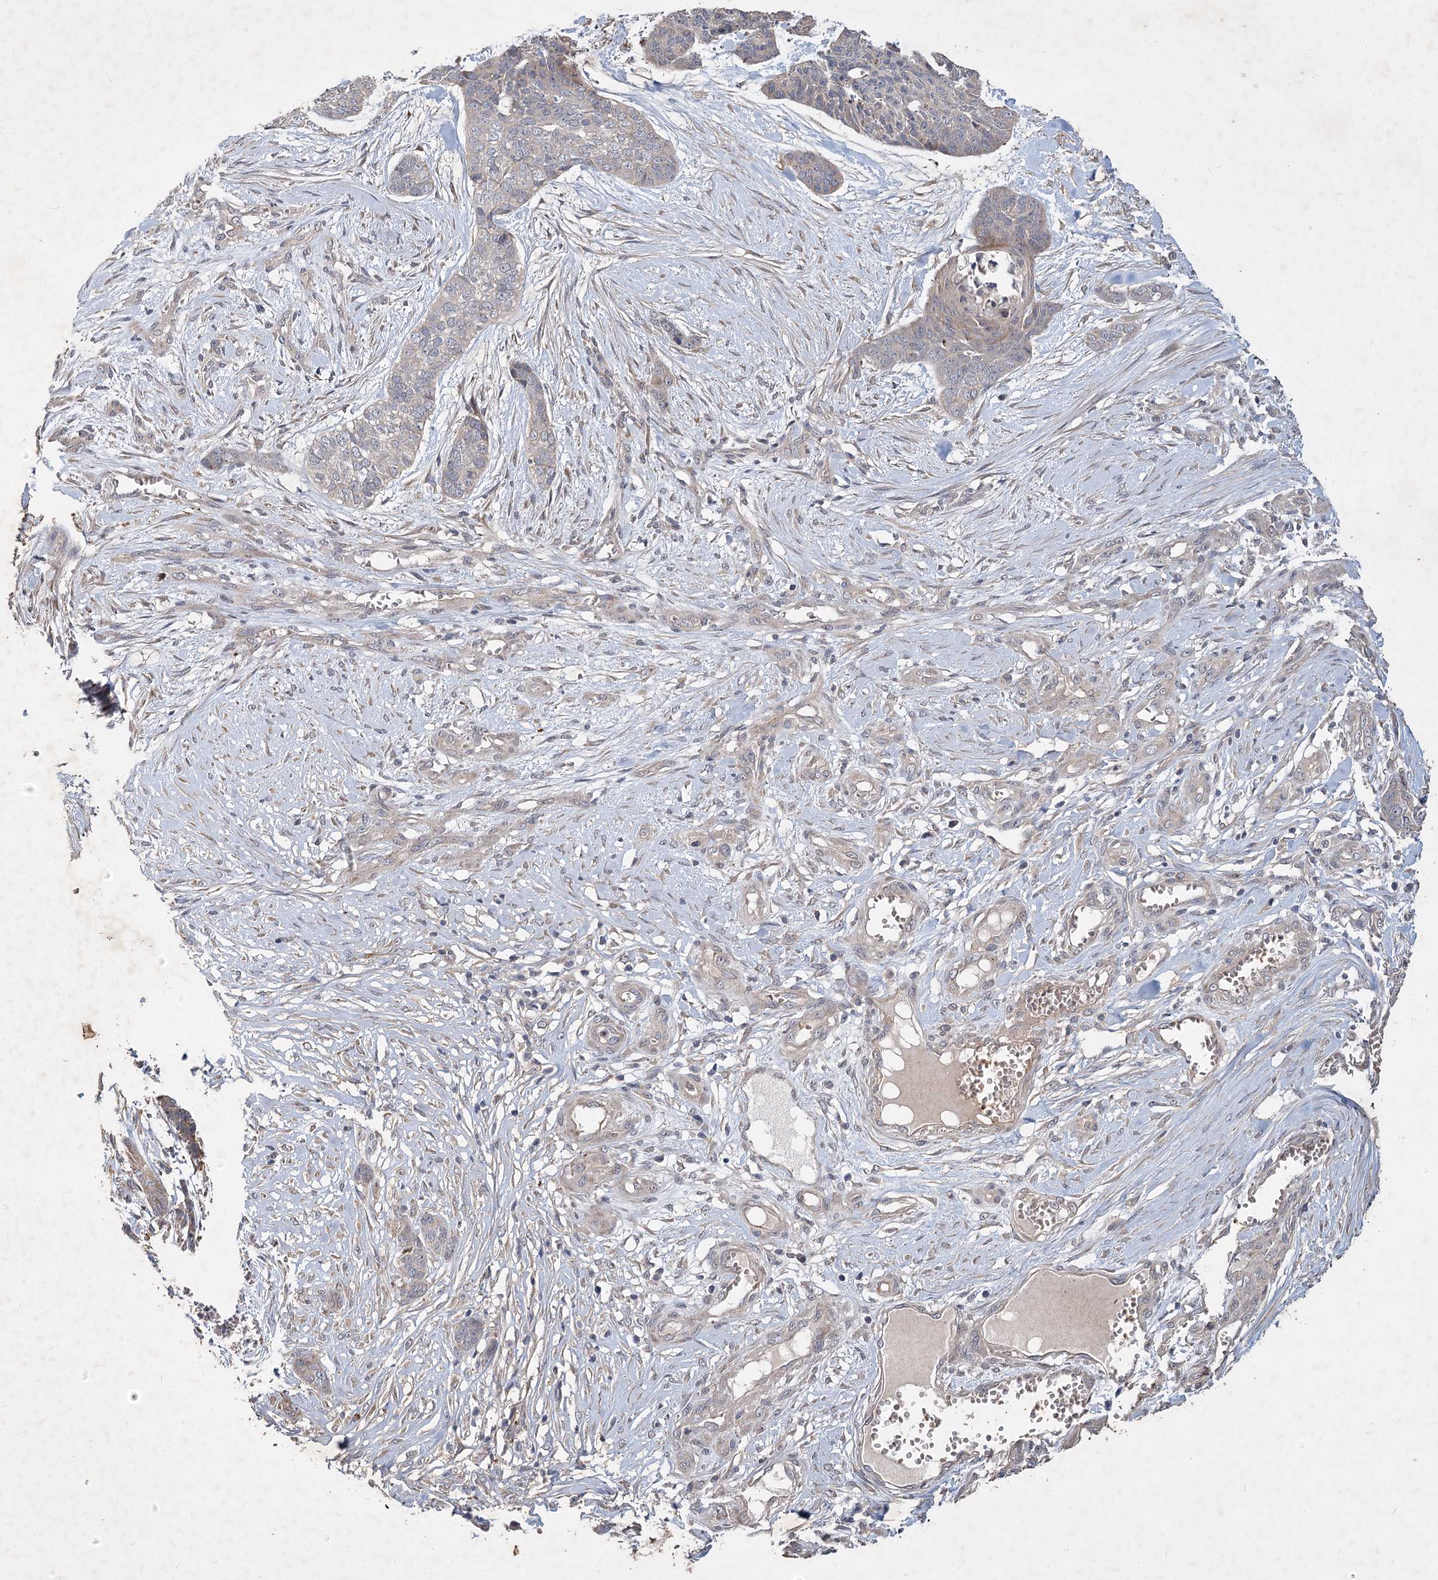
{"staining": {"intensity": "weak", "quantity": "<25%", "location": "cytoplasmic/membranous"}, "tissue": "skin cancer", "cell_type": "Tumor cells", "image_type": "cancer", "snomed": [{"axis": "morphology", "description": "Basal cell carcinoma"}, {"axis": "topography", "description": "Skin"}], "caption": "This is an IHC micrograph of human basal cell carcinoma (skin). There is no expression in tumor cells.", "gene": "IRAK1BP1", "patient": {"sex": "female", "age": 64}}